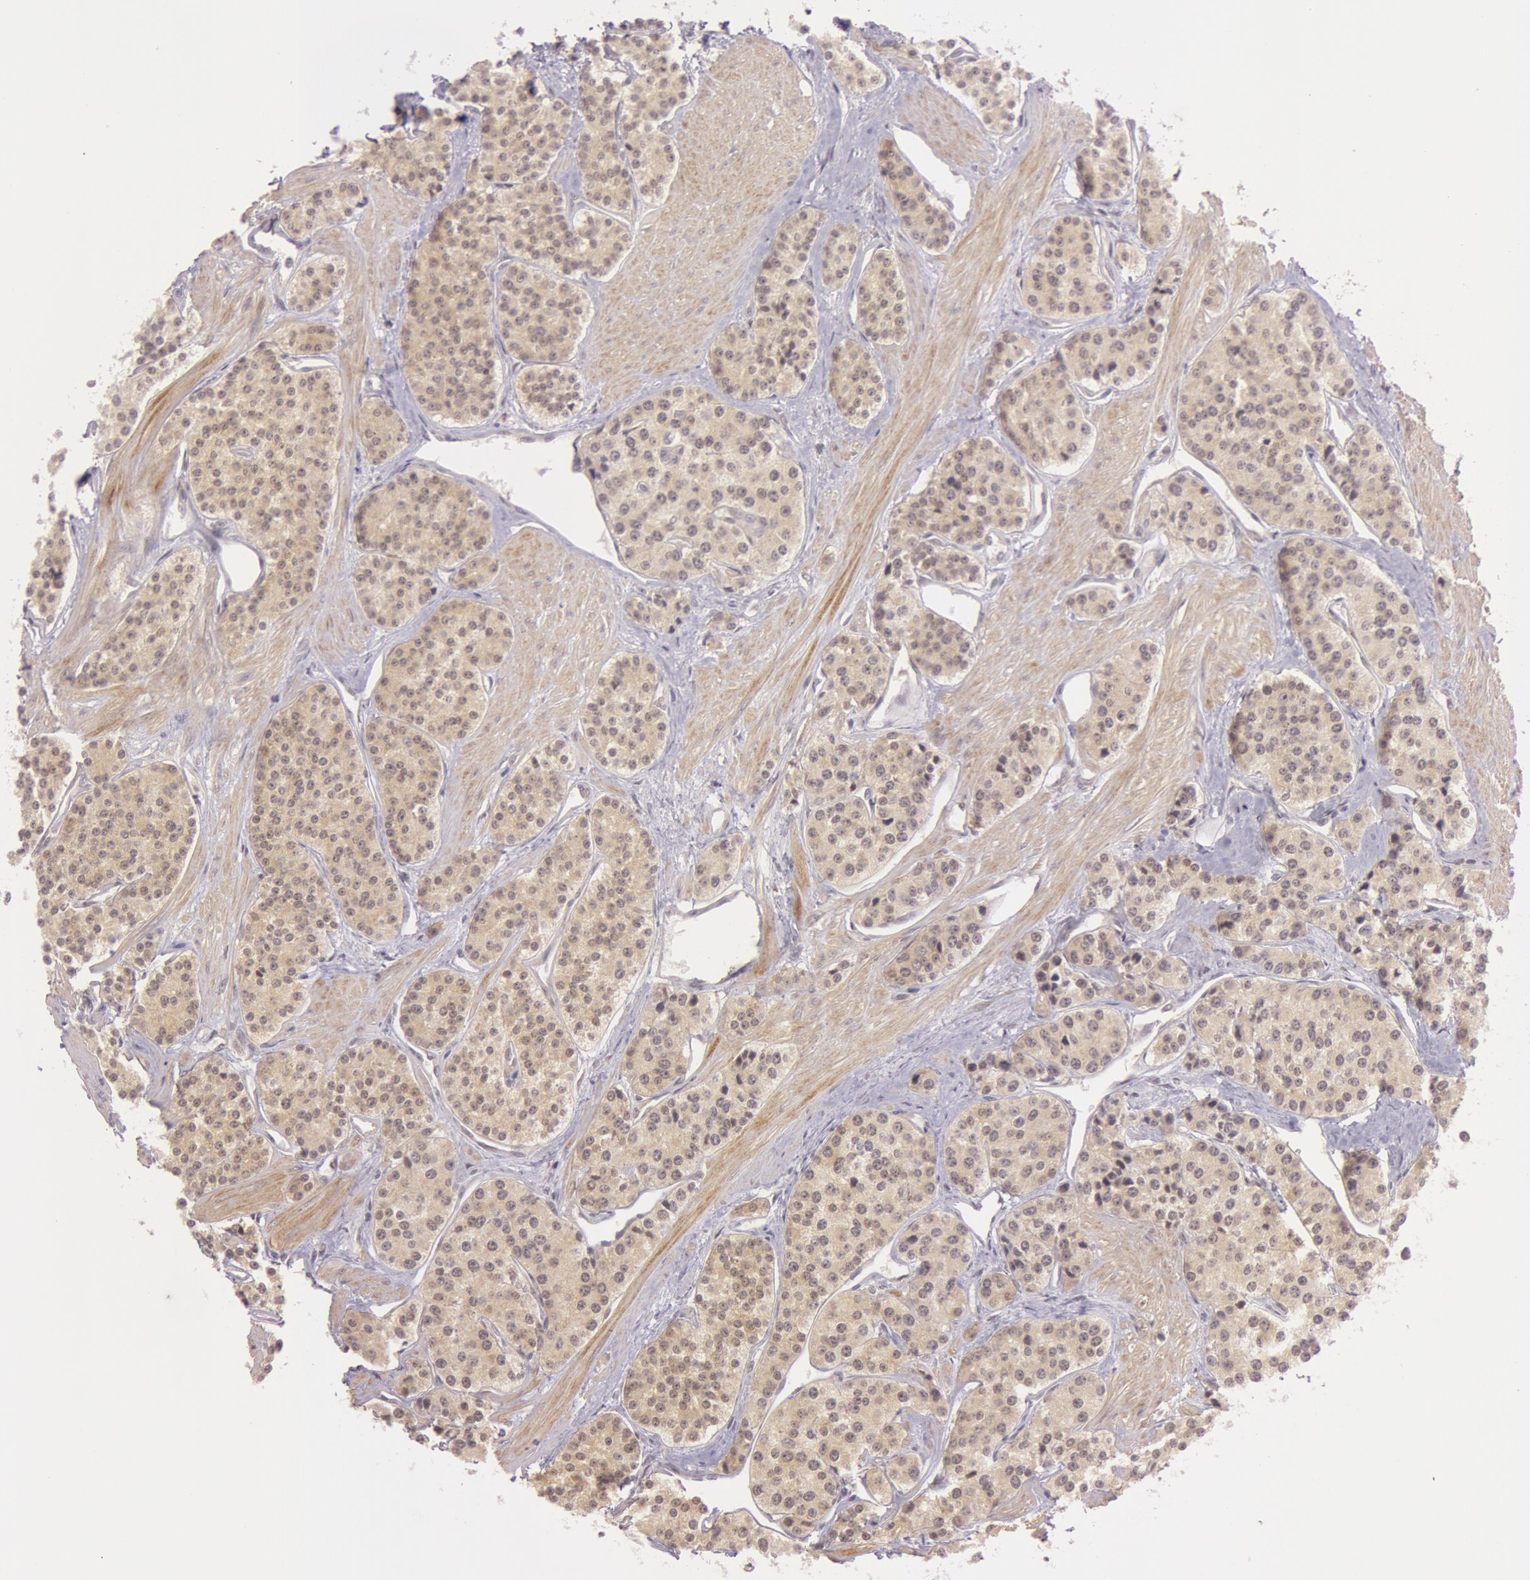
{"staining": {"intensity": "moderate", "quantity": ">75%", "location": "cytoplasmic/membranous"}, "tissue": "carcinoid", "cell_type": "Tumor cells", "image_type": "cancer", "snomed": [{"axis": "morphology", "description": "Carcinoid, malignant, NOS"}, {"axis": "topography", "description": "Stomach"}], "caption": "Tumor cells show medium levels of moderate cytoplasmic/membranous positivity in about >75% of cells in human carcinoid.", "gene": "ATG2B", "patient": {"sex": "female", "age": 76}}